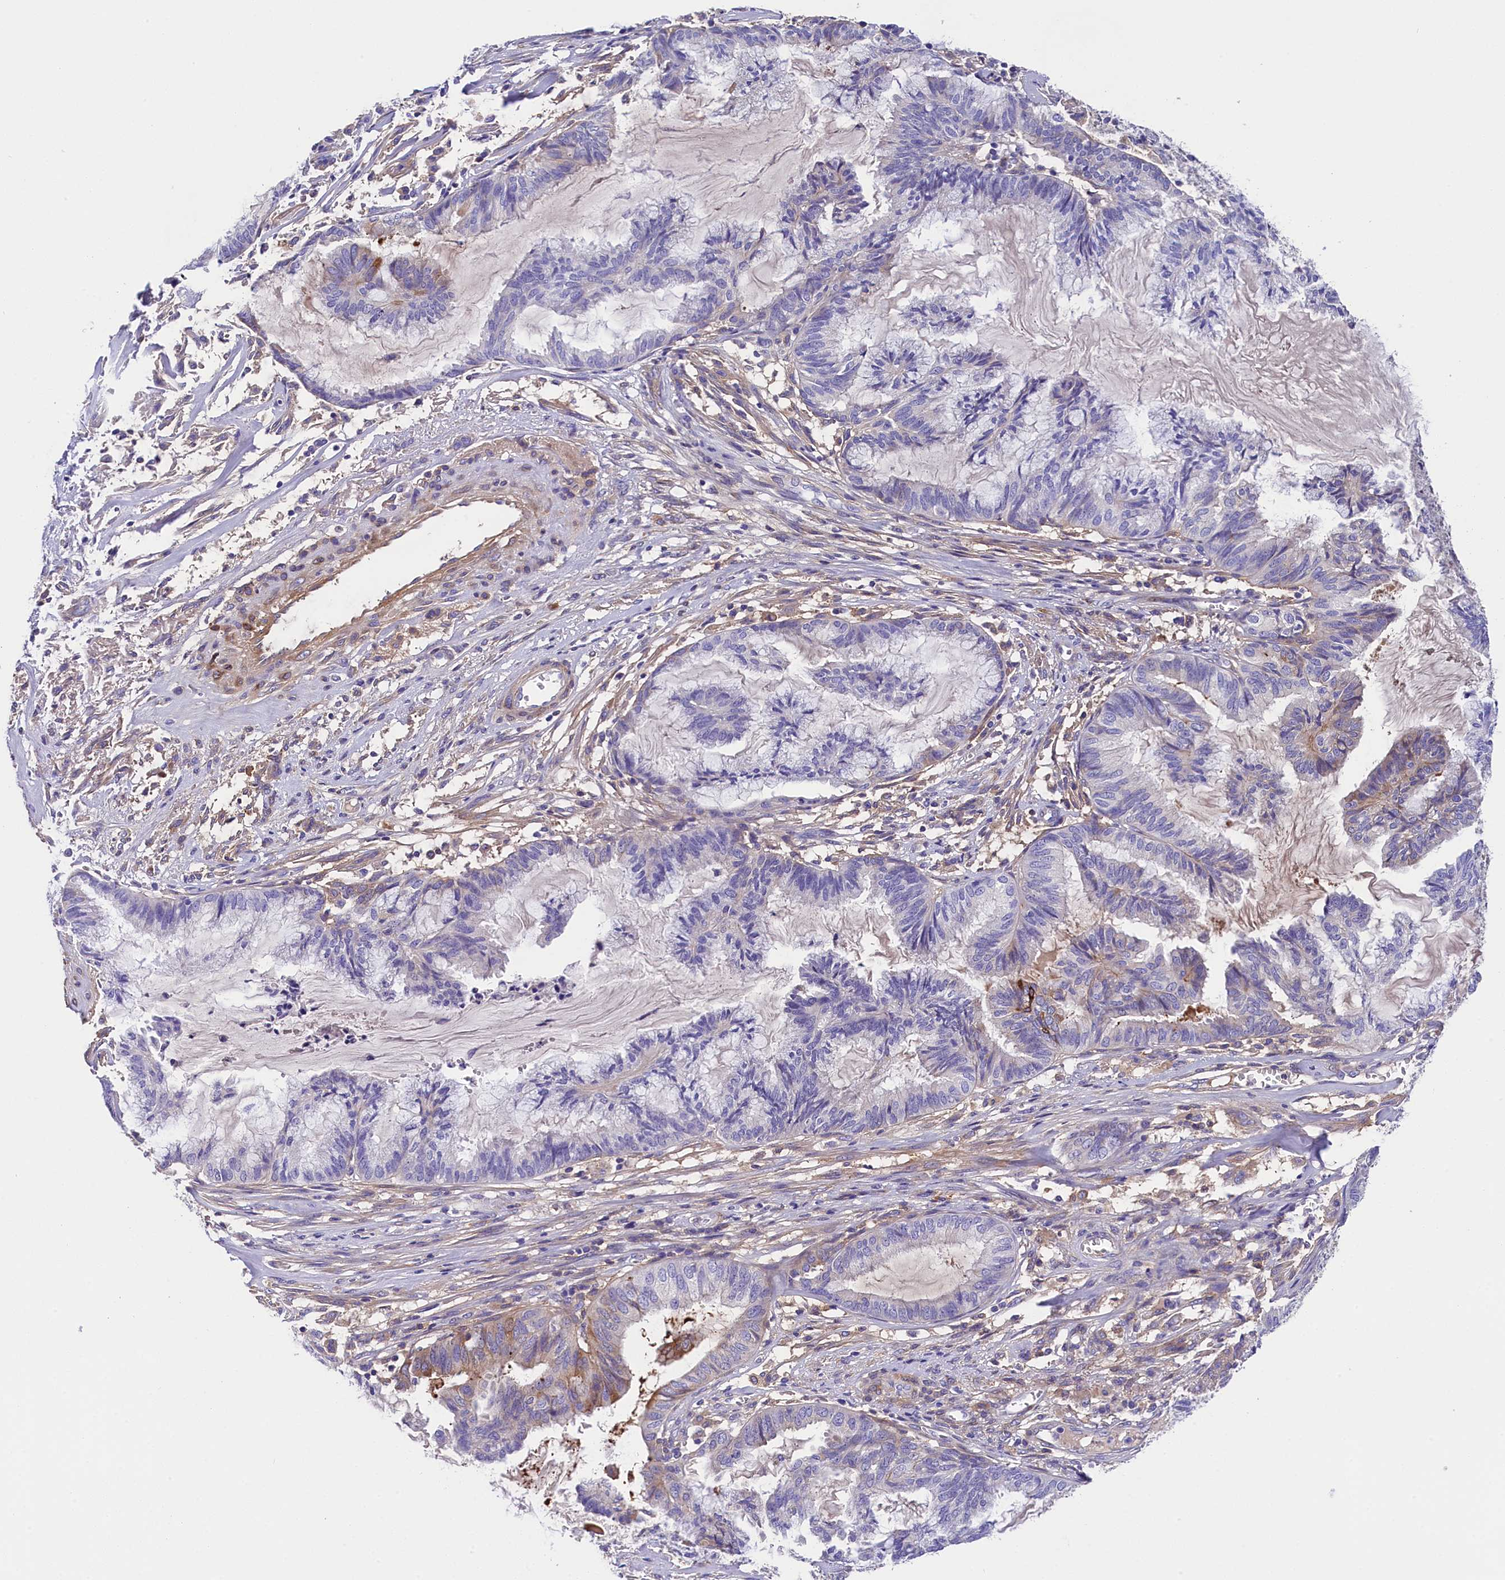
{"staining": {"intensity": "moderate", "quantity": "<25%", "location": "cytoplasmic/membranous"}, "tissue": "endometrial cancer", "cell_type": "Tumor cells", "image_type": "cancer", "snomed": [{"axis": "morphology", "description": "Adenocarcinoma, NOS"}, {"axis": "topography", "description": "Endometrium"}], "caption": "DAB immunohistochemical staining of human adenocarcinoma (endometrial) shows moderate cytoplasmic/membranous protein expression in approximately <25% of tumor cells.", "gene": "SOD3", "patient": {"sex": "female", "age": 86}}